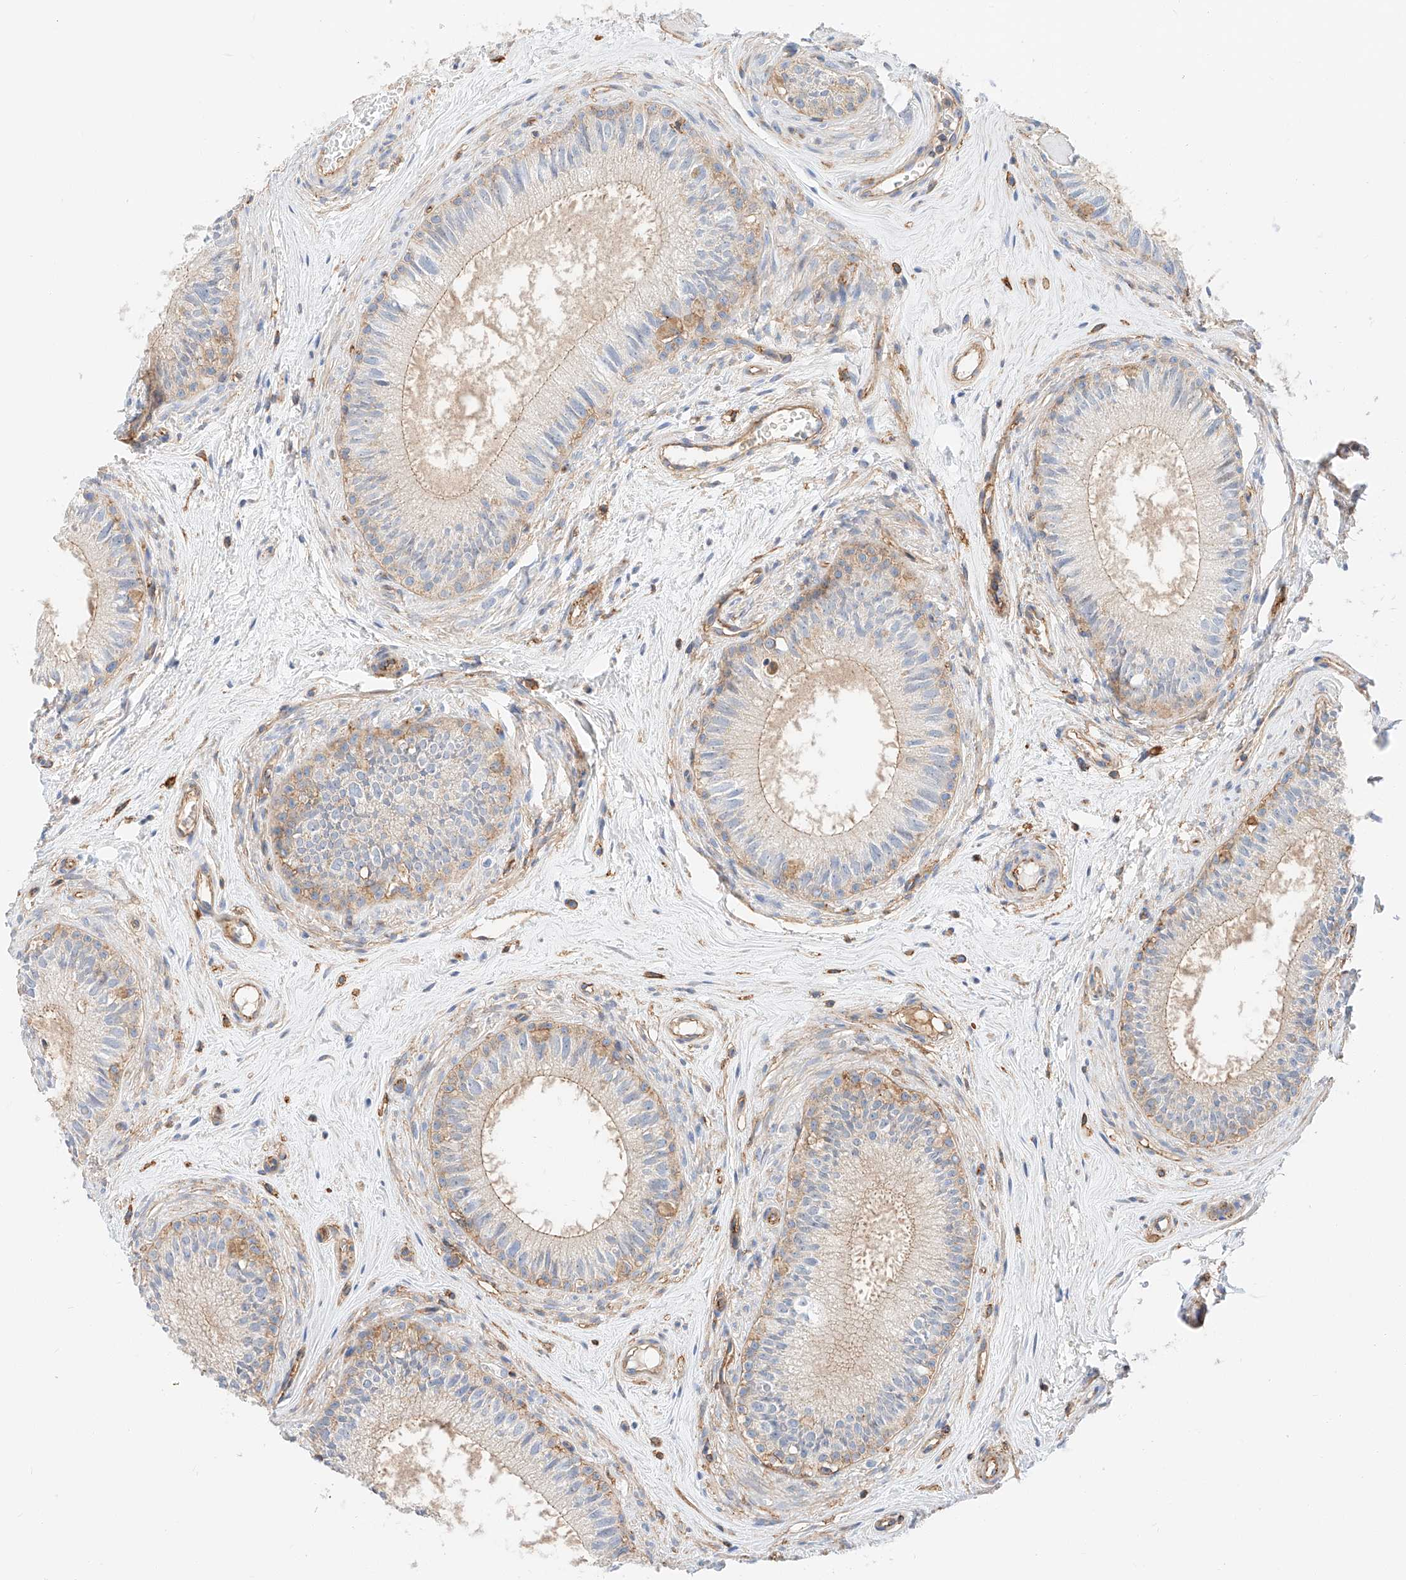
{"staining": {"intensity": "moderate", "quantity": "<25%", "location": "cytoplasmic/membranous"}, "tissue": "epididymis", "cell_type": "Glandular cells", "image_type": "normal", "snomed": [{"axis": "morphology", "description": "Normal tissue, NOS"}, {"axis": "topography", "description": "Epididymis"}], "caption": "Epididymis stained with IHC displays moderate cytoplasmic/membranous positivity in approximately <25% of glandular cells.", "gene": "ENSG00000259132", "patient": {"sex": "male", "age": 71}}